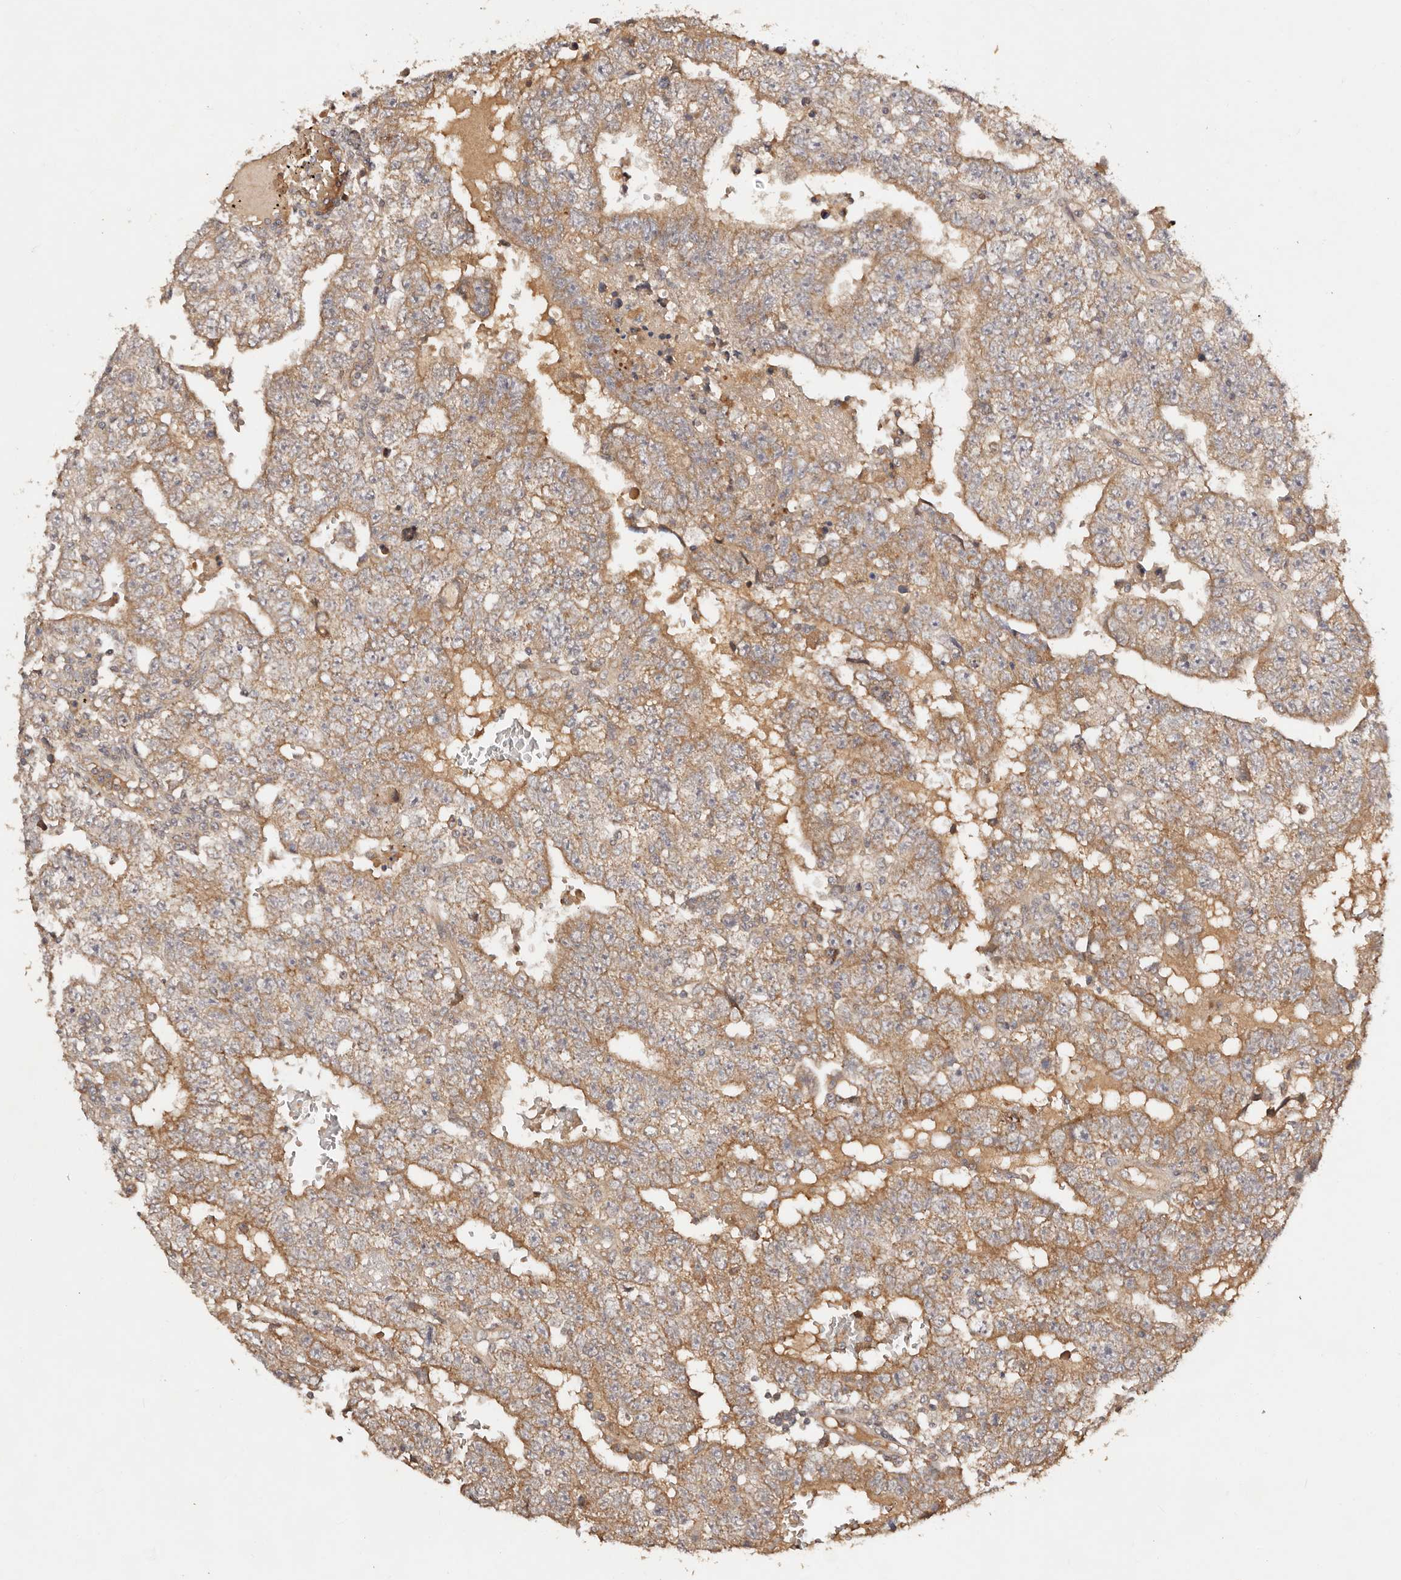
{"staining": {"intensity": "moderate", "quantity": ">75%", "location": "cytoplasmic/membranous"}, "tissue": "testis cancer", "cell_type": "Tumor cells", "image_type": "cancer", "snomed": [{"axis": "morphology", "description": "Carcinoma, Embryonal, NOS"}, {"axis": "topography", "description": "Testis"}], "caption": "High-power microscopy captured an immunohistochemistry photomicrograph of testis cancer (embryonal carcinoma), revealing moderate cytoplasmic/membranous expression in about >75% of tumor cells. Nuclei are stained in blue.", "gene": "DENND11", "patient": {"sex": "male", "age": 25}}